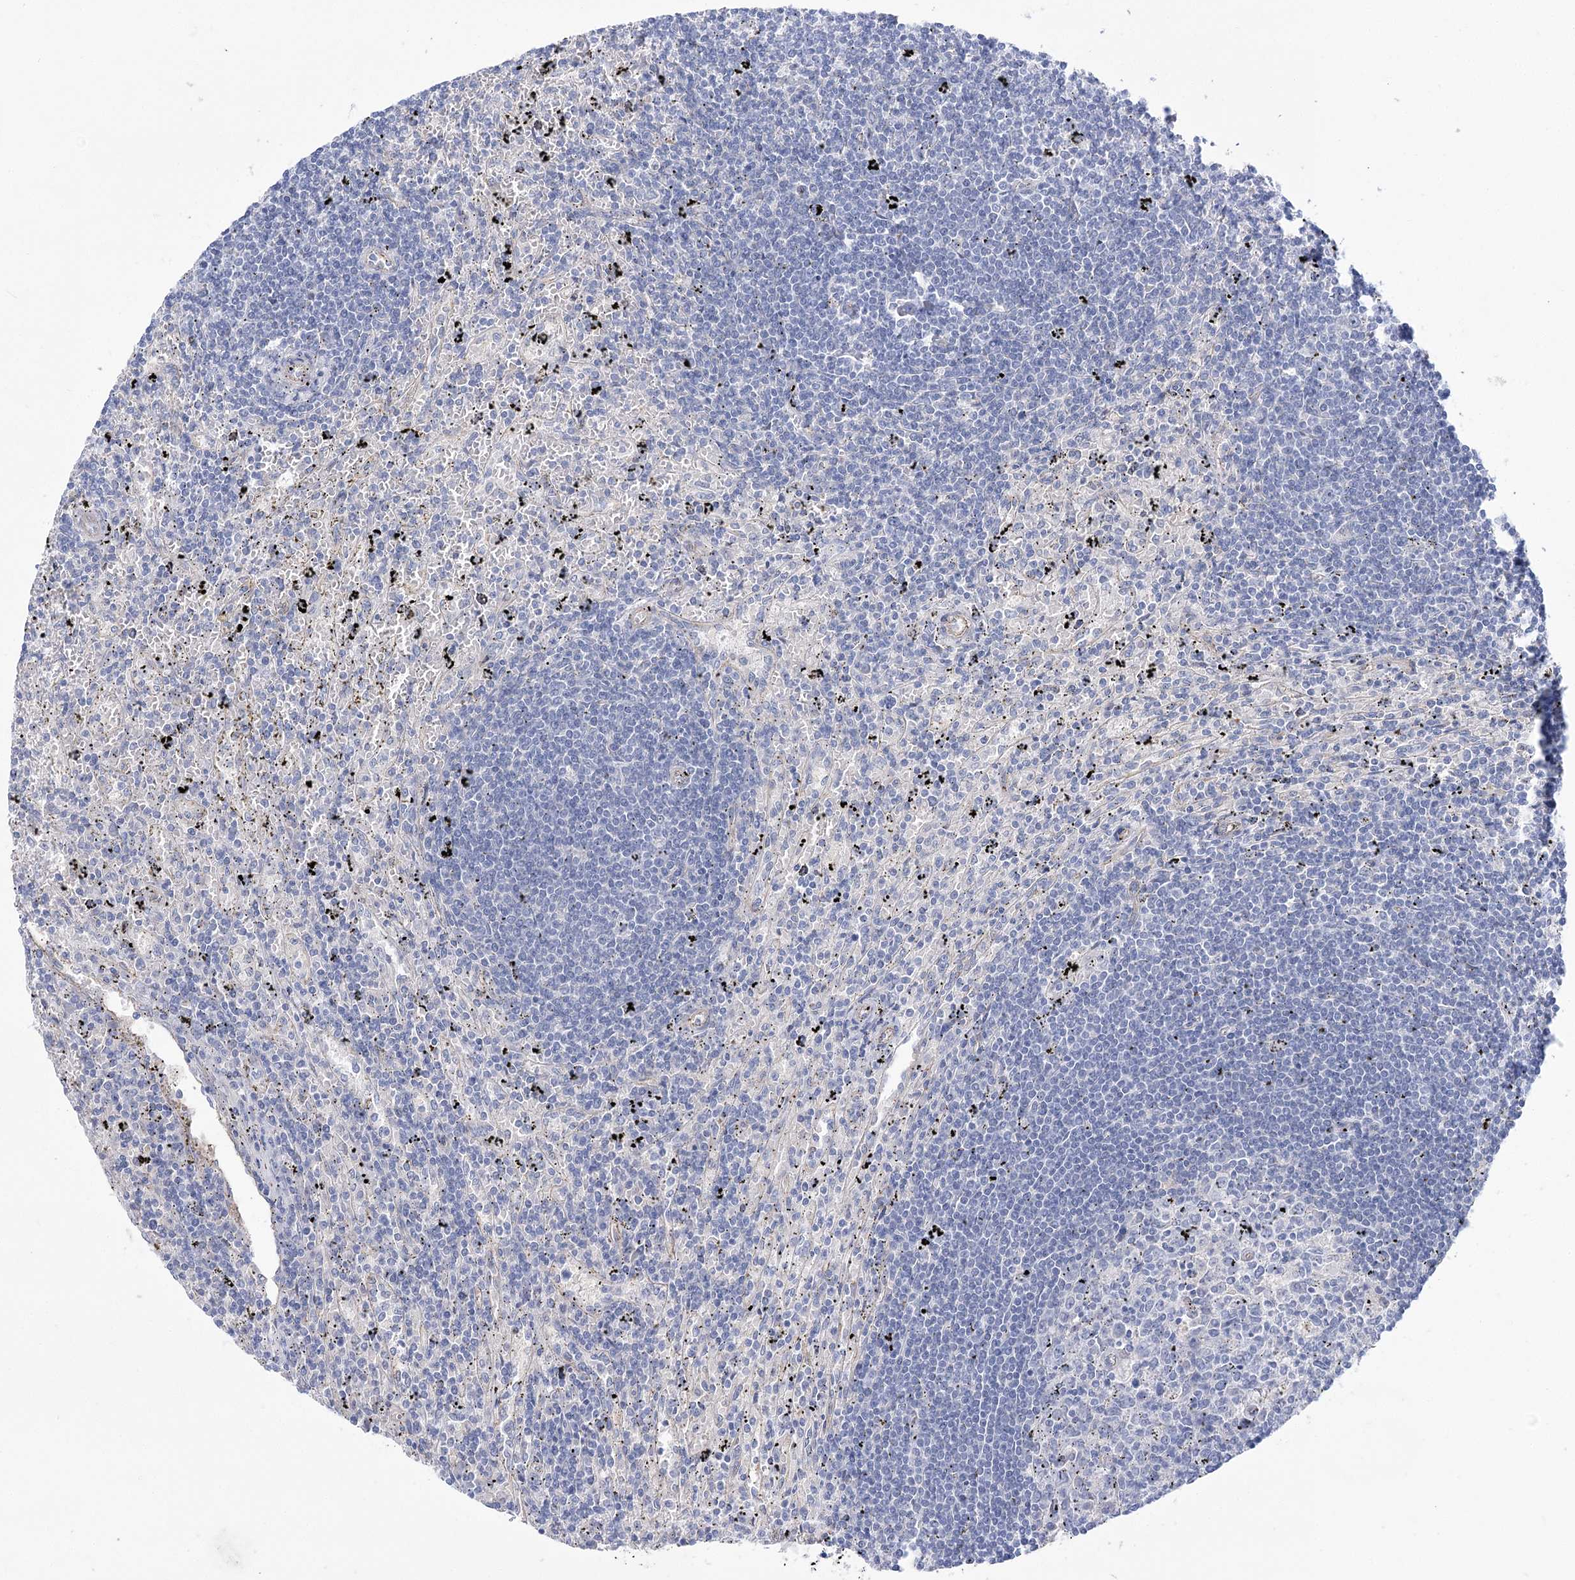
{"staining": {"intensity": "negative", "quantity": "none", "location": "none"}, "tissue": "lymphoma", "cell_type": "Tumor cells", "image_type": "cancer", "snomed": [{"axis": "morphology", "description": "Malignant lymphoma, non-Hodgkin's type, Low grade"}, {"axis": "topography", "description": "Spleen"}], "caption": "IHC histopathology image of neoplastic tissue: human lymphoma stained with DAB (3,3'-diaminobenzidine) shows no significant protein positivity in tumor cells.", "gene": "NRAP", "patient": {"sex": "male", "age": 76}}